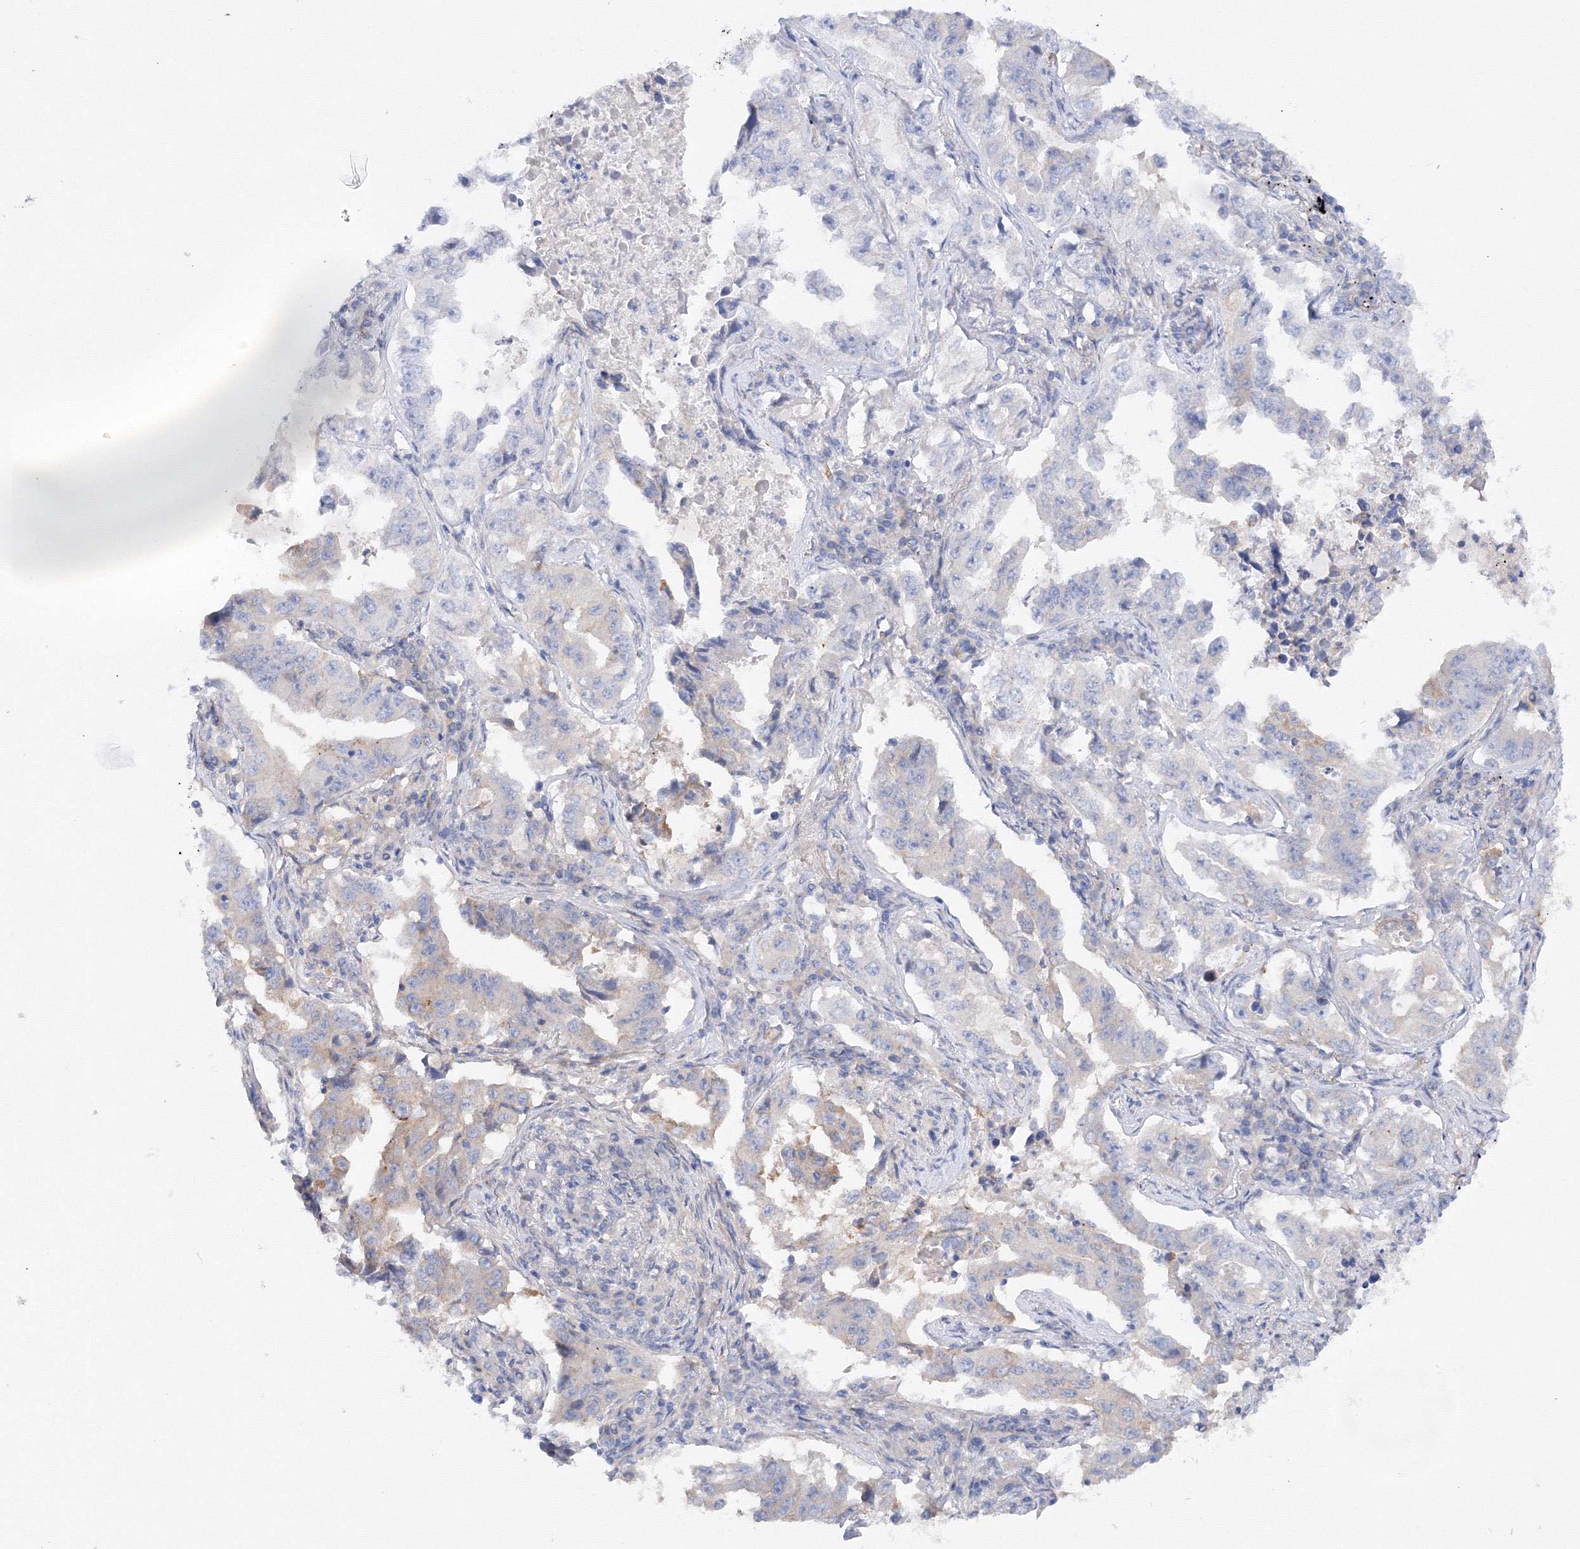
{"staining": {"intensity": "weak", "quantity": "<25%", "location": "cytoplasmic/membranous"}, "tissue": "lung cancer", "cell_type": "Tumor cells", "image_type": "cancer", "snomed": [{"axis": "morphology", "description": "Adenocarcinoma, NOS"}, {"axis": "topography", "description": "Lung"}], "caption": "Tumor cells are negative for protein expression in human lung adenocarcinoma.", "gene": "DIS3L2", "patient": {"sex": "female", "age": 51}}